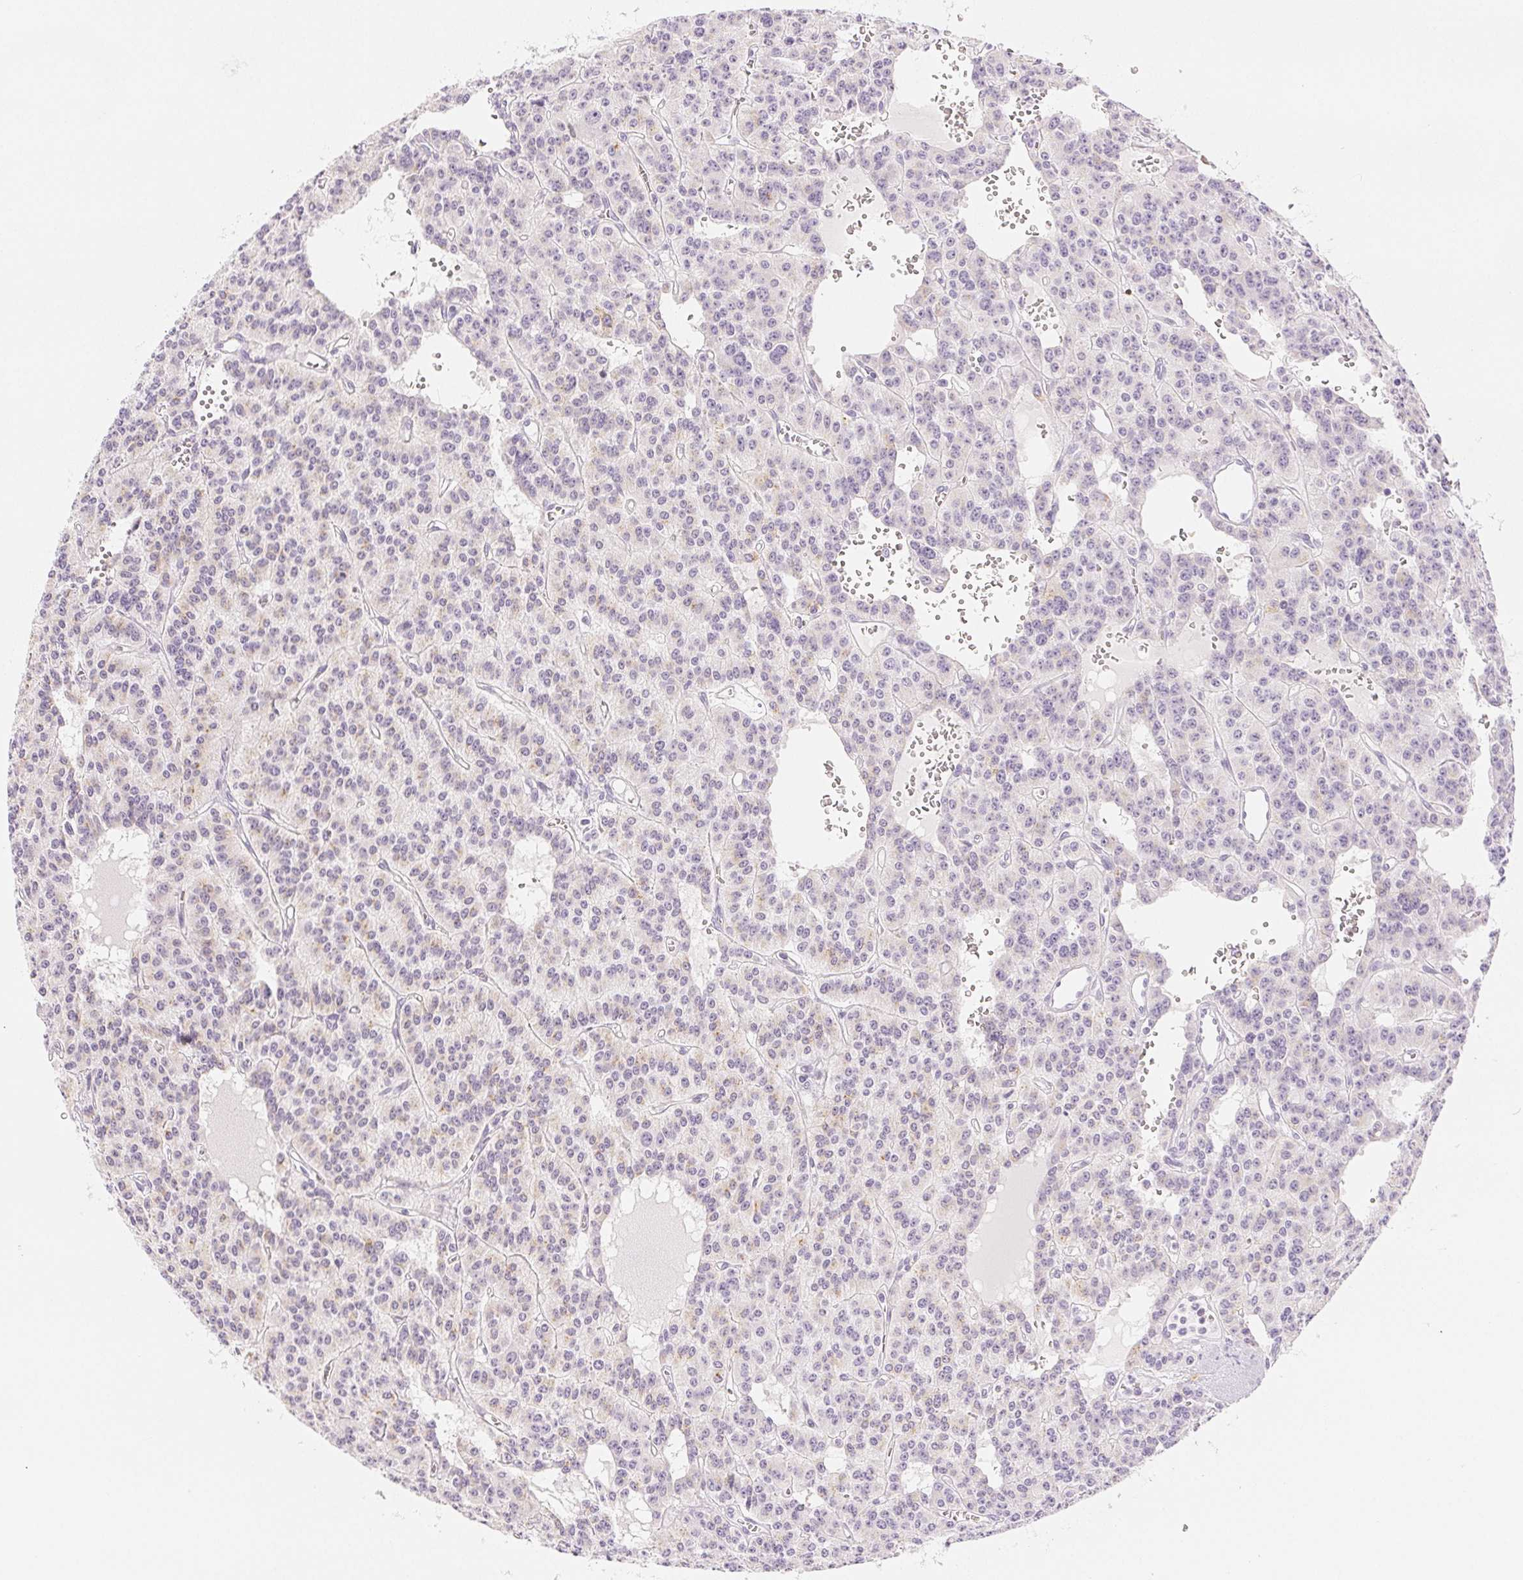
{"staining": {"intensity": "negative", "quantity": "none", "location": "none"}, "tissue": "carcinoid", "cell_type": "Tumor cells", "image_type": "cancer", "snomed": [{"axis": "morphology", "description": "Carcinoid, malignant, NOS"}, {"axis": "topography", "description": "Lung"}], "caption": "An immunohistochemistry photomicrograph of malignant carcinoid is shown. There is no staining in tumor cells of malignant carcinoid.", "gene": "SLC5A2", "patient": {"sex": "female", "age": 71}}